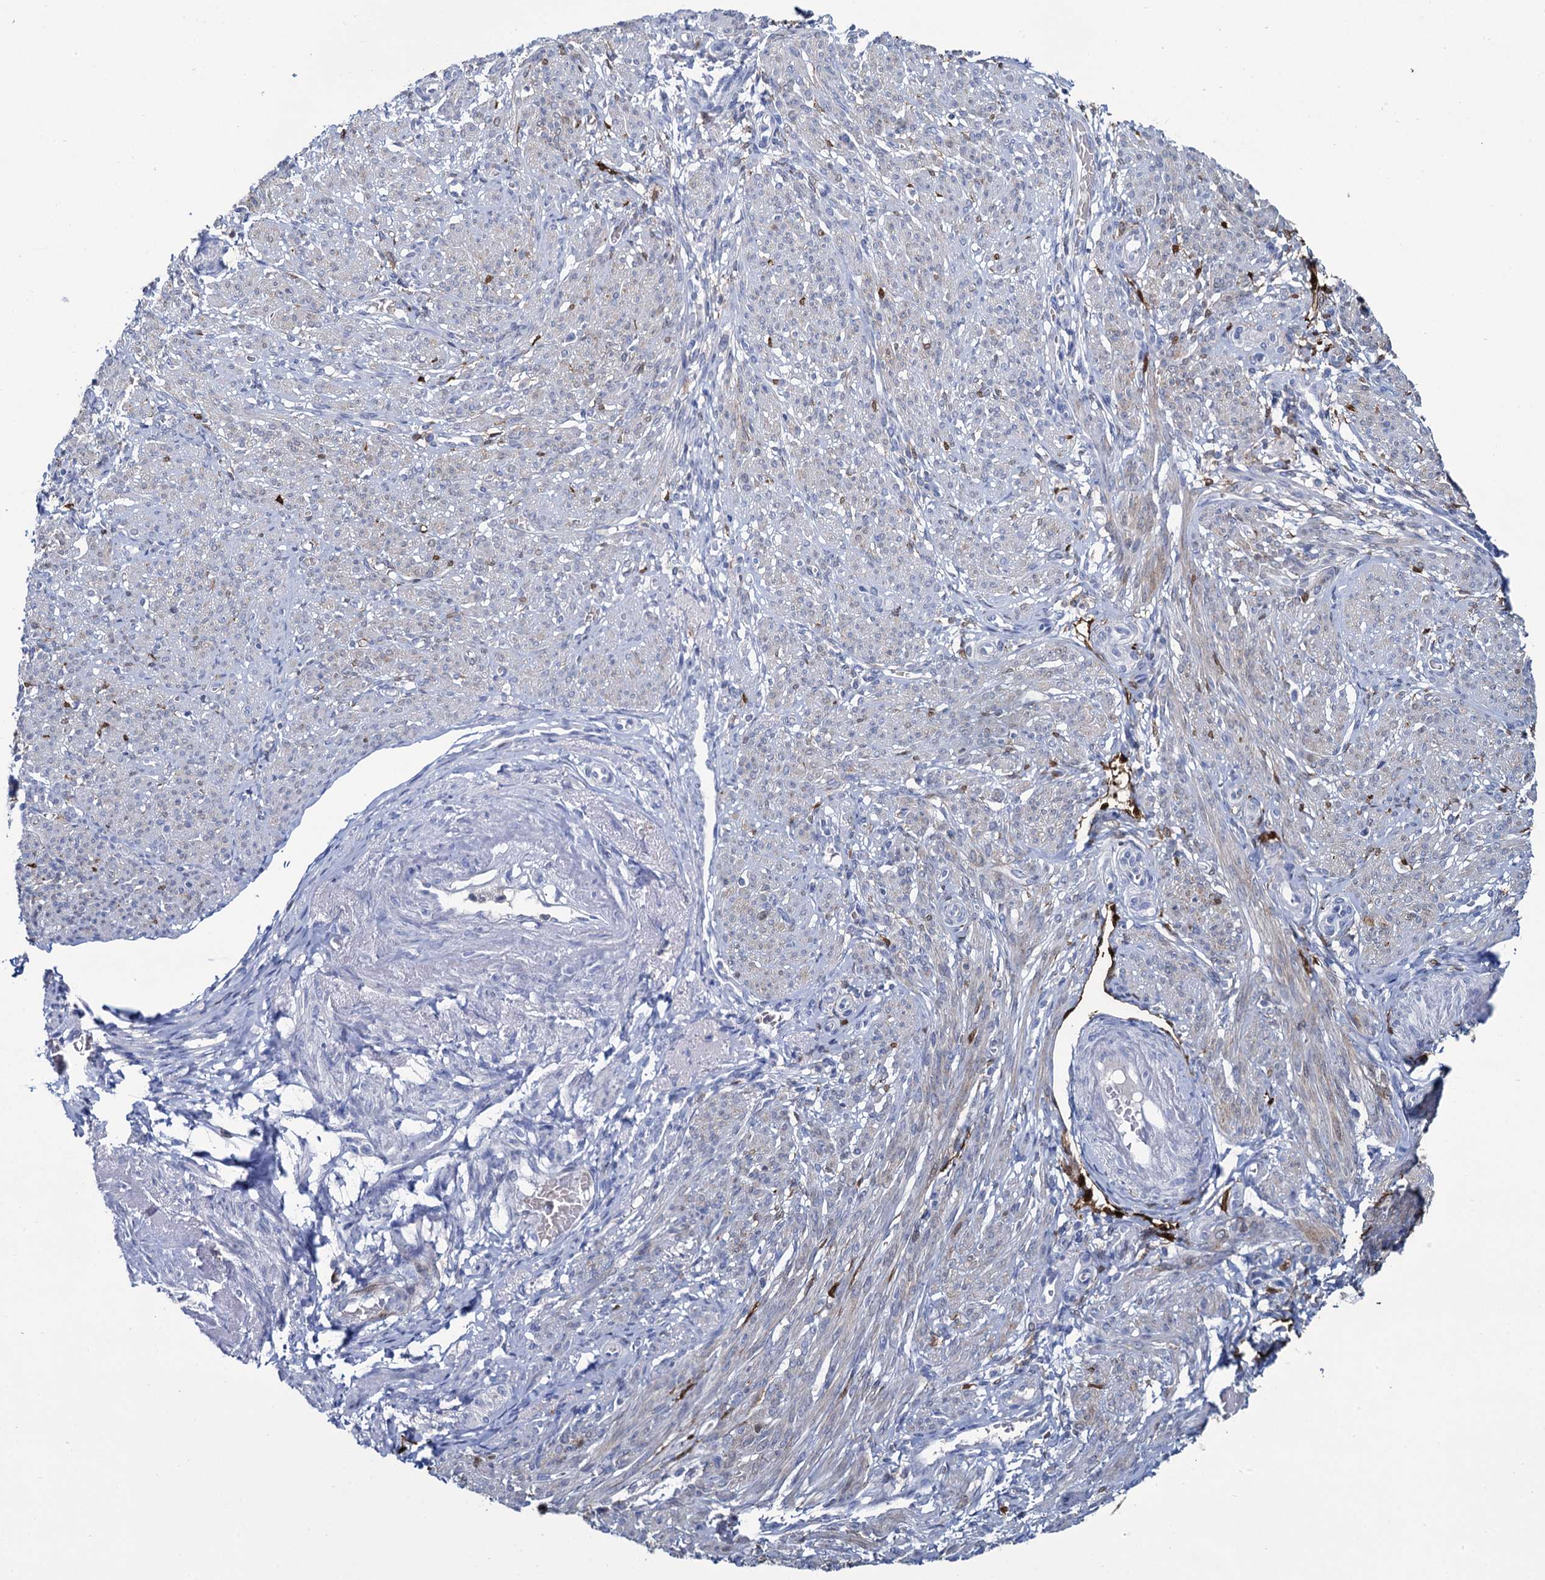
{"staining": {"intensity": "negative", "quantity": "none", "location": "none"}, "tissue": "smooth muscle", "cell_type": "Smooth muscle cells", "image_type": "normal", "snomed": [{"axis": "morphology", "description": "Normal tissue, NOS"}, {"axis": "topography", "description": "Smooth muscle"}], "caption": "The image exhibits no significant positivity in smooth muscle cells of smooth muscle.", "gene": "FABP5", "patient": {"sex": "female", "age": 39}}